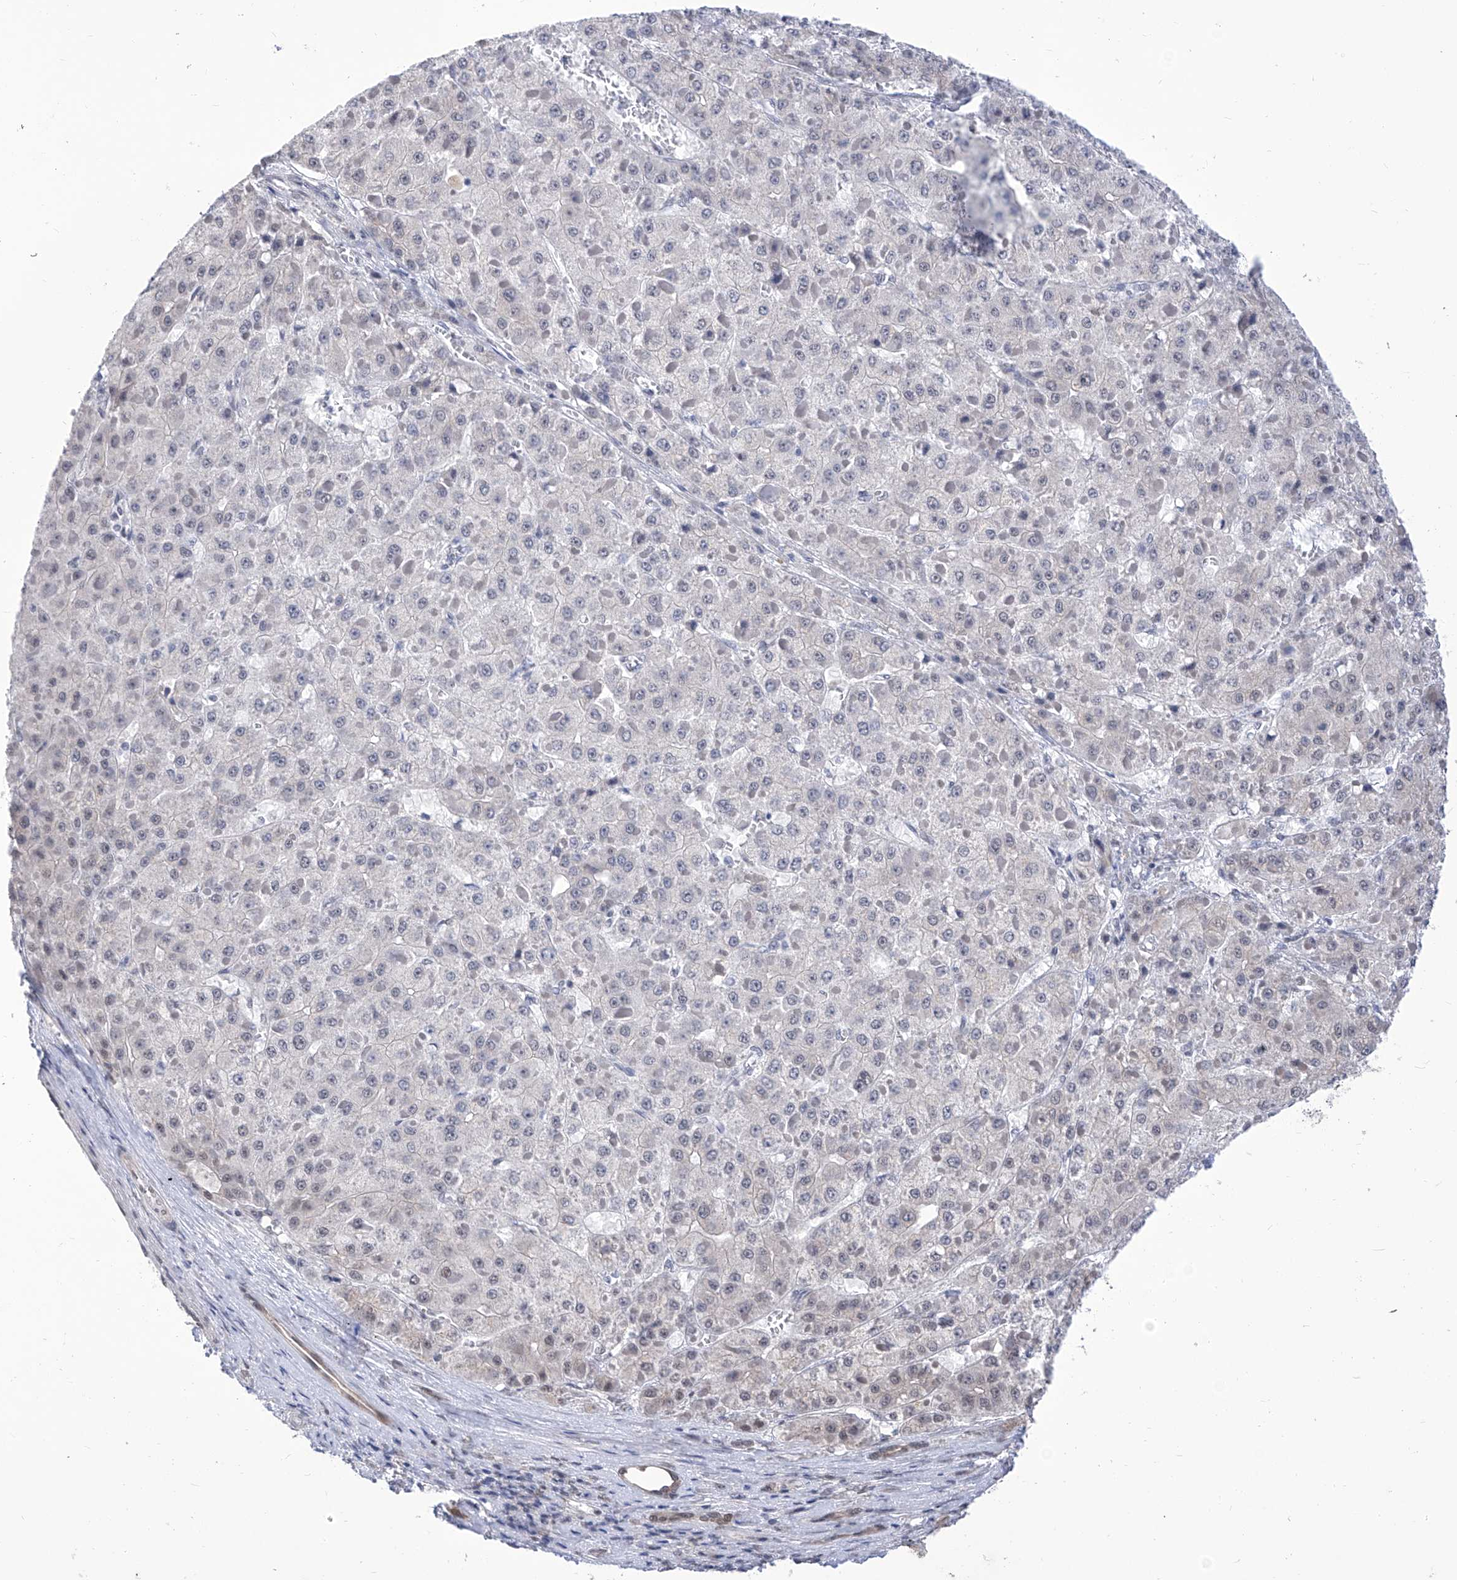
{"staining": {"intensity": "moderate", "quantity": "<25%", "location": "nuclear"}, "tissue": "liver cancer", "cell_type": "Tumor cells", "image_type": "cancer", "snomed": [{"axis": "morphology", "description": "Carcinoma, Hepatocellular, NOS"}, {"axis": "topography", "description": "Liver"}], "caption": "Liver hepatocellular carcinoma stained for a protein (brown) reveals moderate nuclear positive expression in about <25% of tumor cells.", "gene": "SART1", "patient": {"sex": "female", "age": 73}}